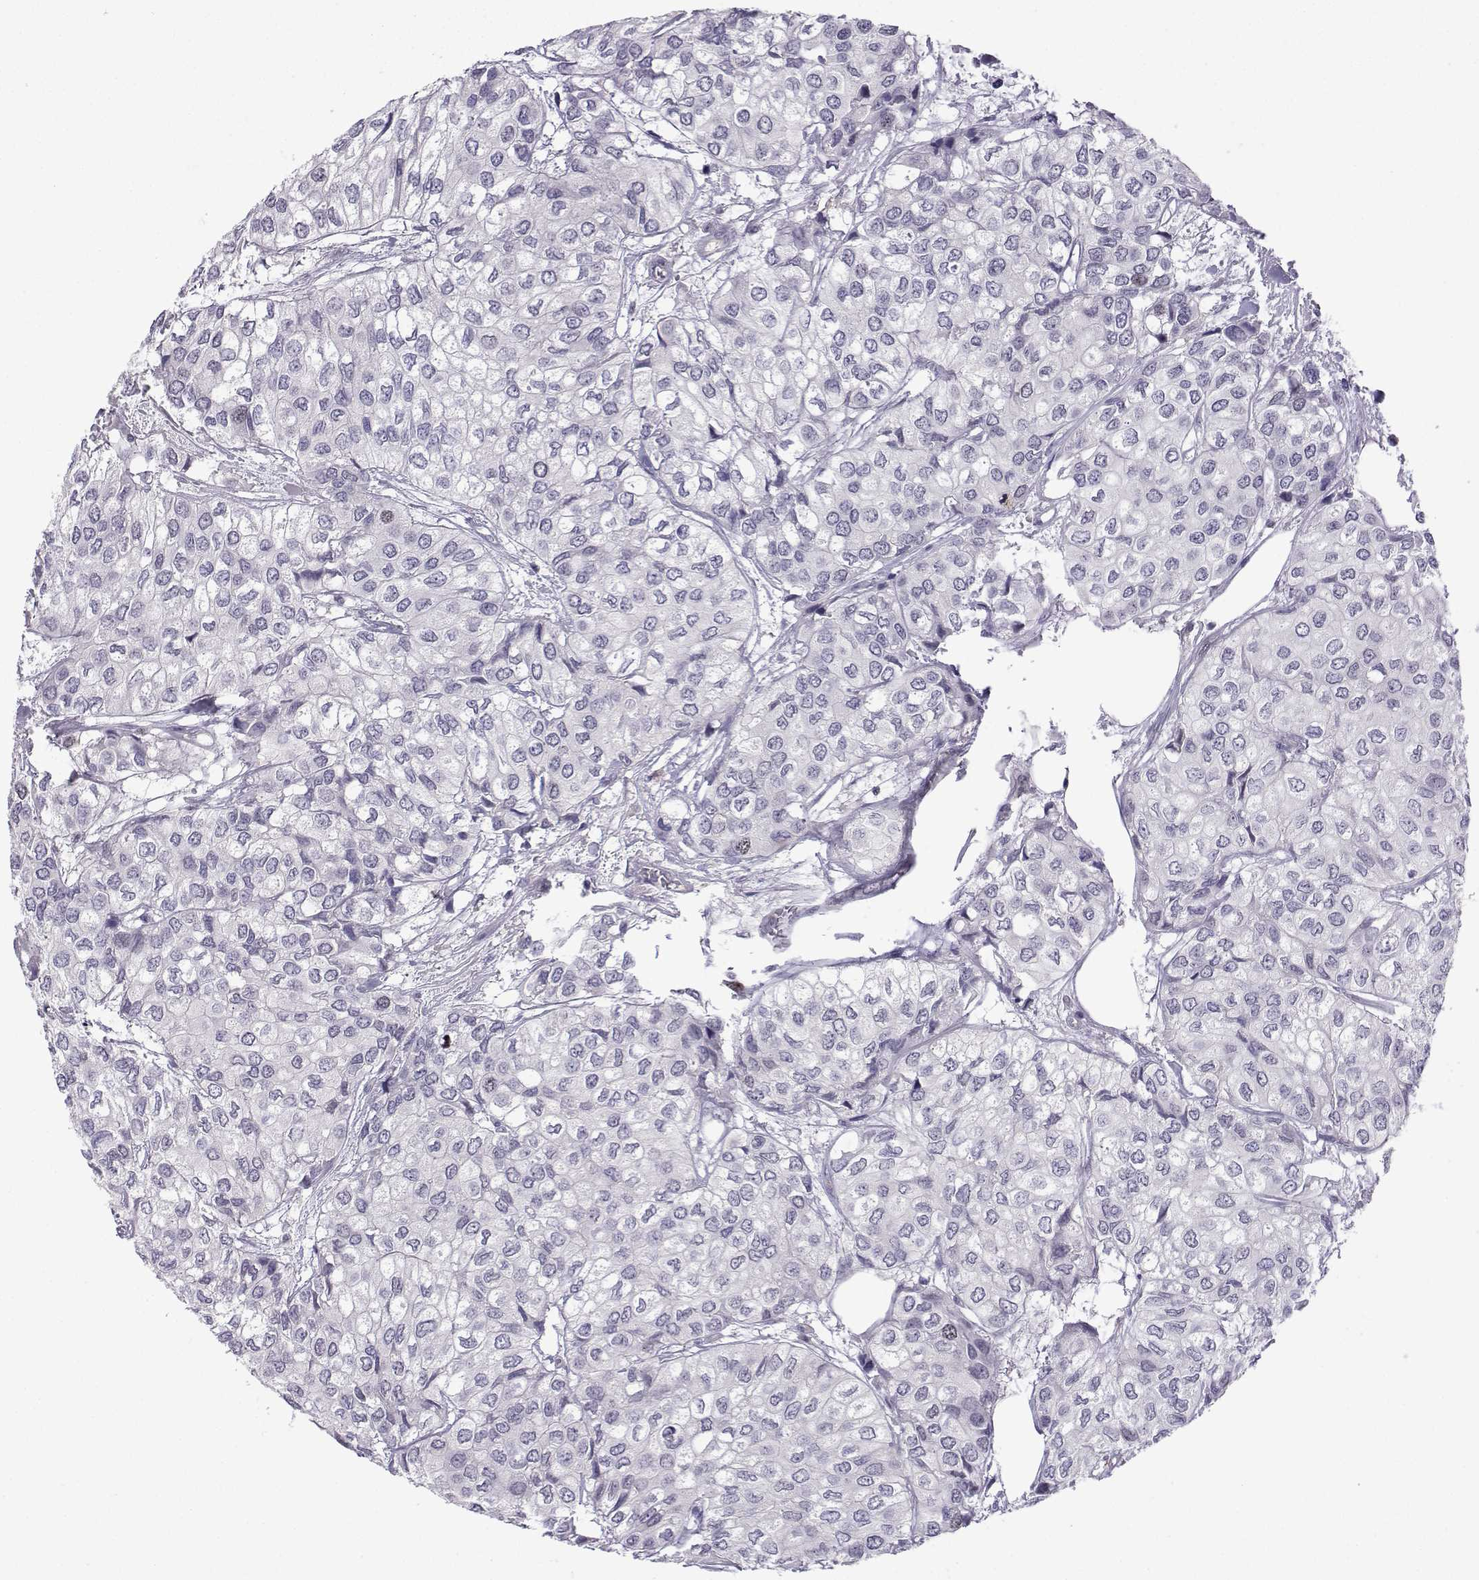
{"staining": {"intensity": "negative", "quantity": "none", "location": "none"}, "tissue": "urothelial cancer", "cell_type": "Tumor cells", "image_type": "cancer", "snomed": [{"axis": "morphology", "description": "Urothelial carcinoma, High grade"}, {"axis": "topography", "description": "Urinary bladder"}], "caption": "This is an IHC photomicrograph of human urothelial carcinoma (high-grade). There is no staining in tumor cells.", "gene": "INCENP", "patient": {"sex": "male", "age": 73}}